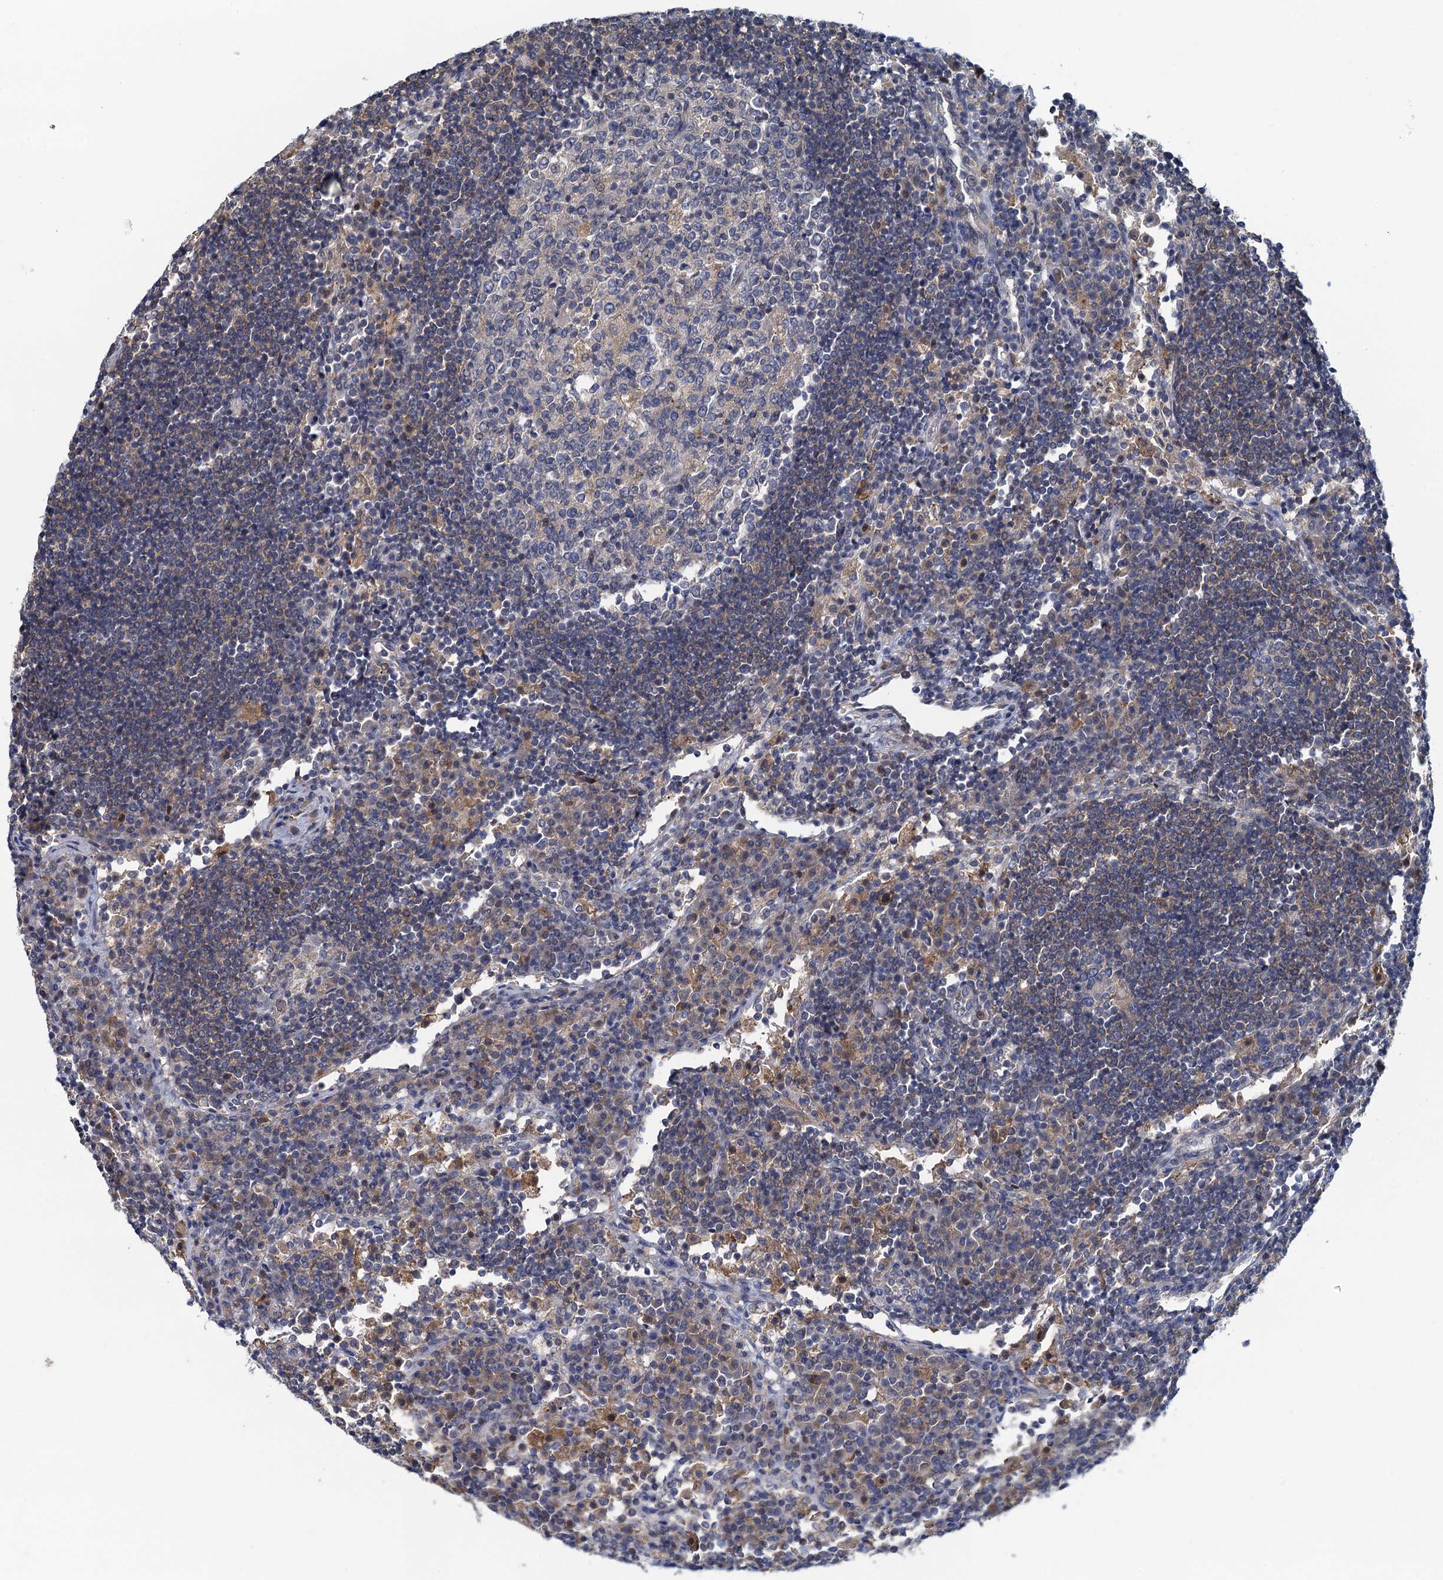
{"staining": {"intensity": "negative", "quantity": "none", "location": "none"}, "tissue": "lymph node", "cell_type": "Germinal center cells", "image_type": "normal", "snomed": [{"axis": "morphology", "description": "Normal tissue, NOS"}, {"axis": "topography", "description": "Lymph node"}], "caption": "This image is of normal lymph node stained with IHC to label a protein in brown with the nuclei are counter-stained blue. There is no staining in germinal center cells.", "gene": "NCKAP1L", "patient": {"sex": "female", "age": 53}}